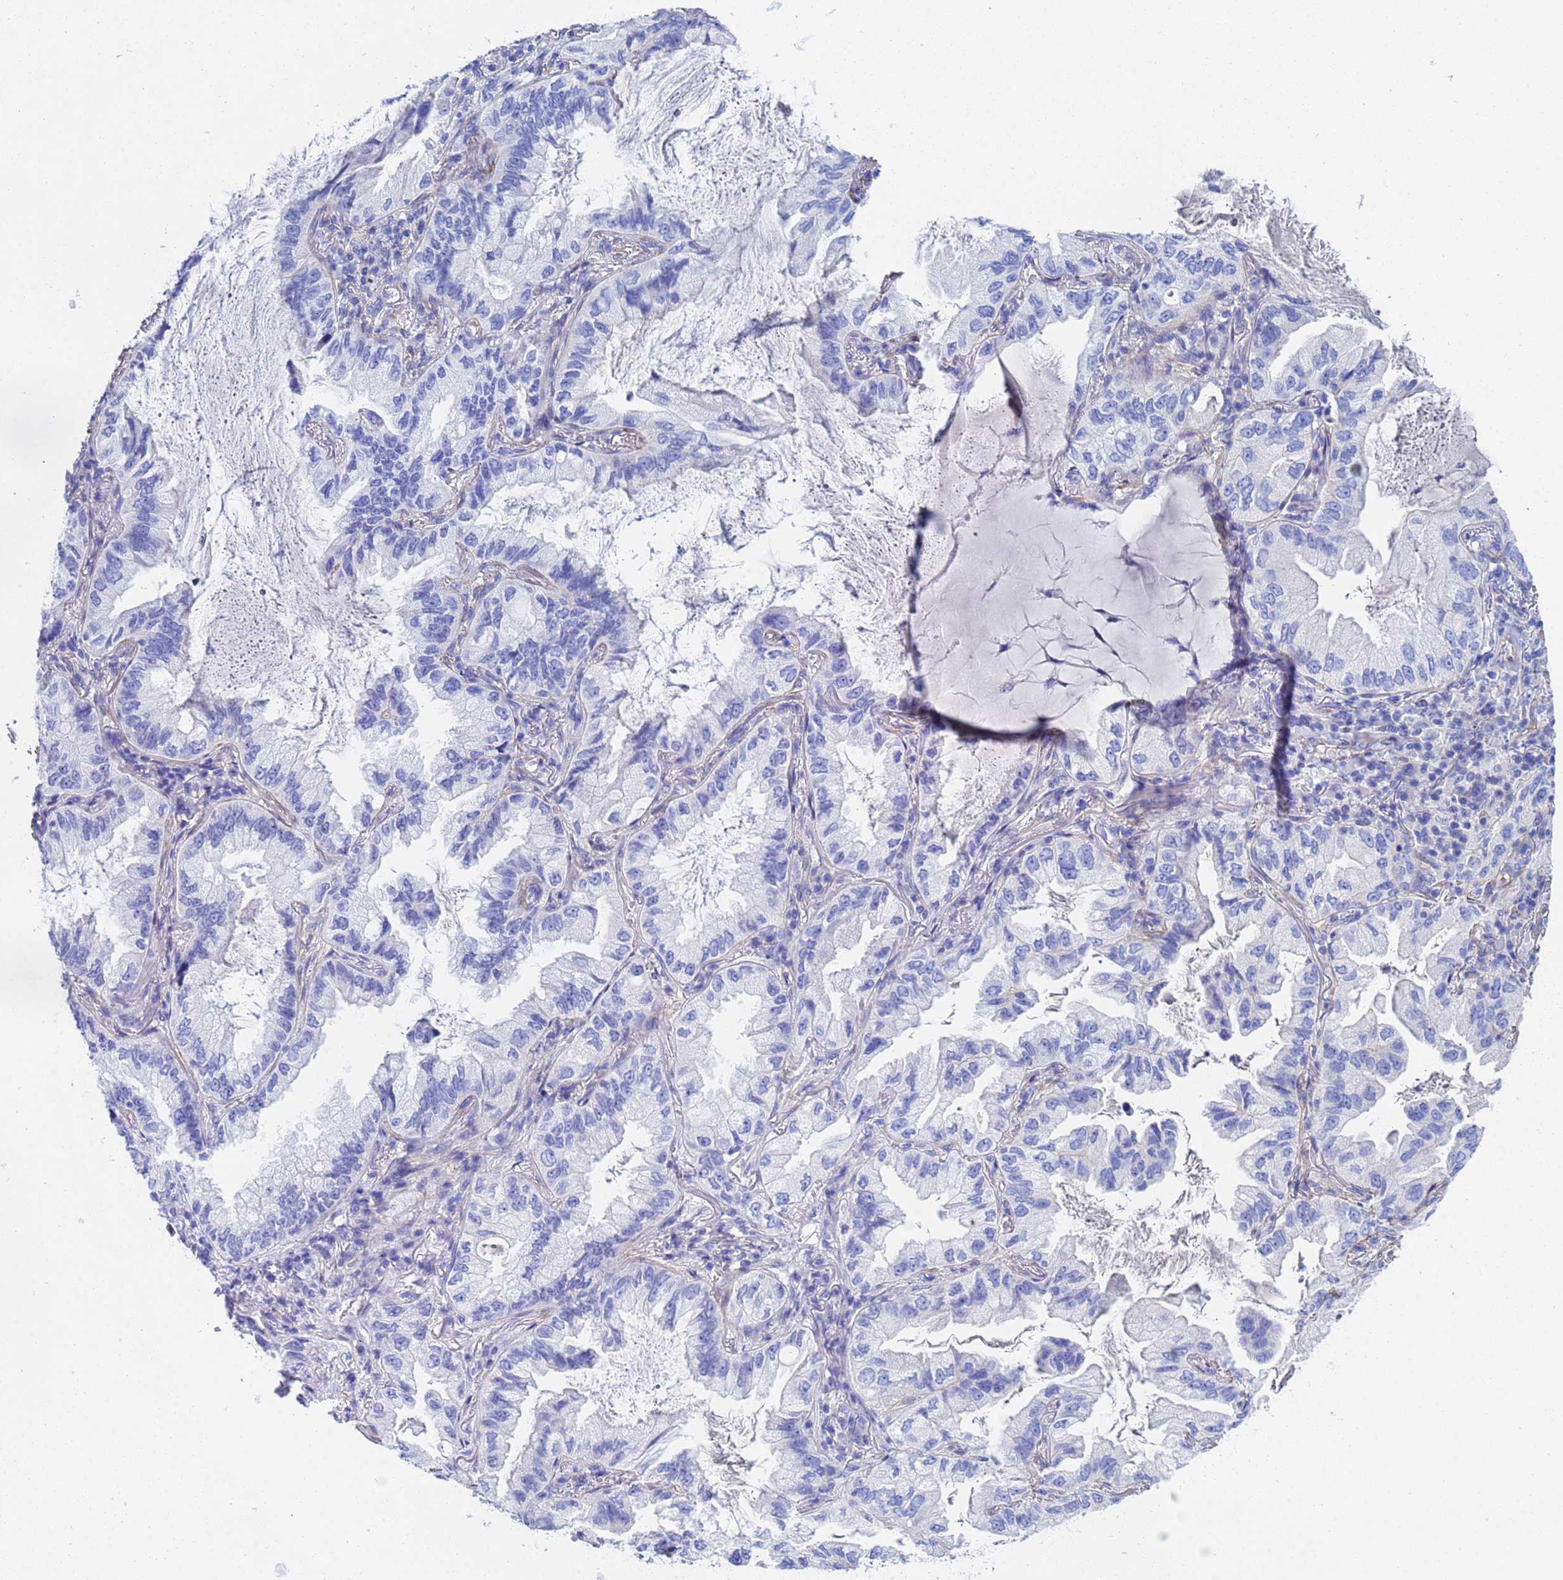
{"staining": {"intensity": "negative", "quantity": "none", "location": "none"}, "tissue": "lung cancer", "cell_type": "Tumor cells", "image_type": "cancer", "snomed": [{"axis": "morphology", "description": "Adenocarcinoma, NOS"}, {"axis": "topography", "description": "Lung"}], "caption": "Lung cancer was stained to show a protein in brown. There is no significant staining in tumor cells. (Brightfield microscopy of DAB immunohistochemistry (IHC) at high magnification).", "gene": "CST4", "patient": {"sex": "female", "age": 69}}